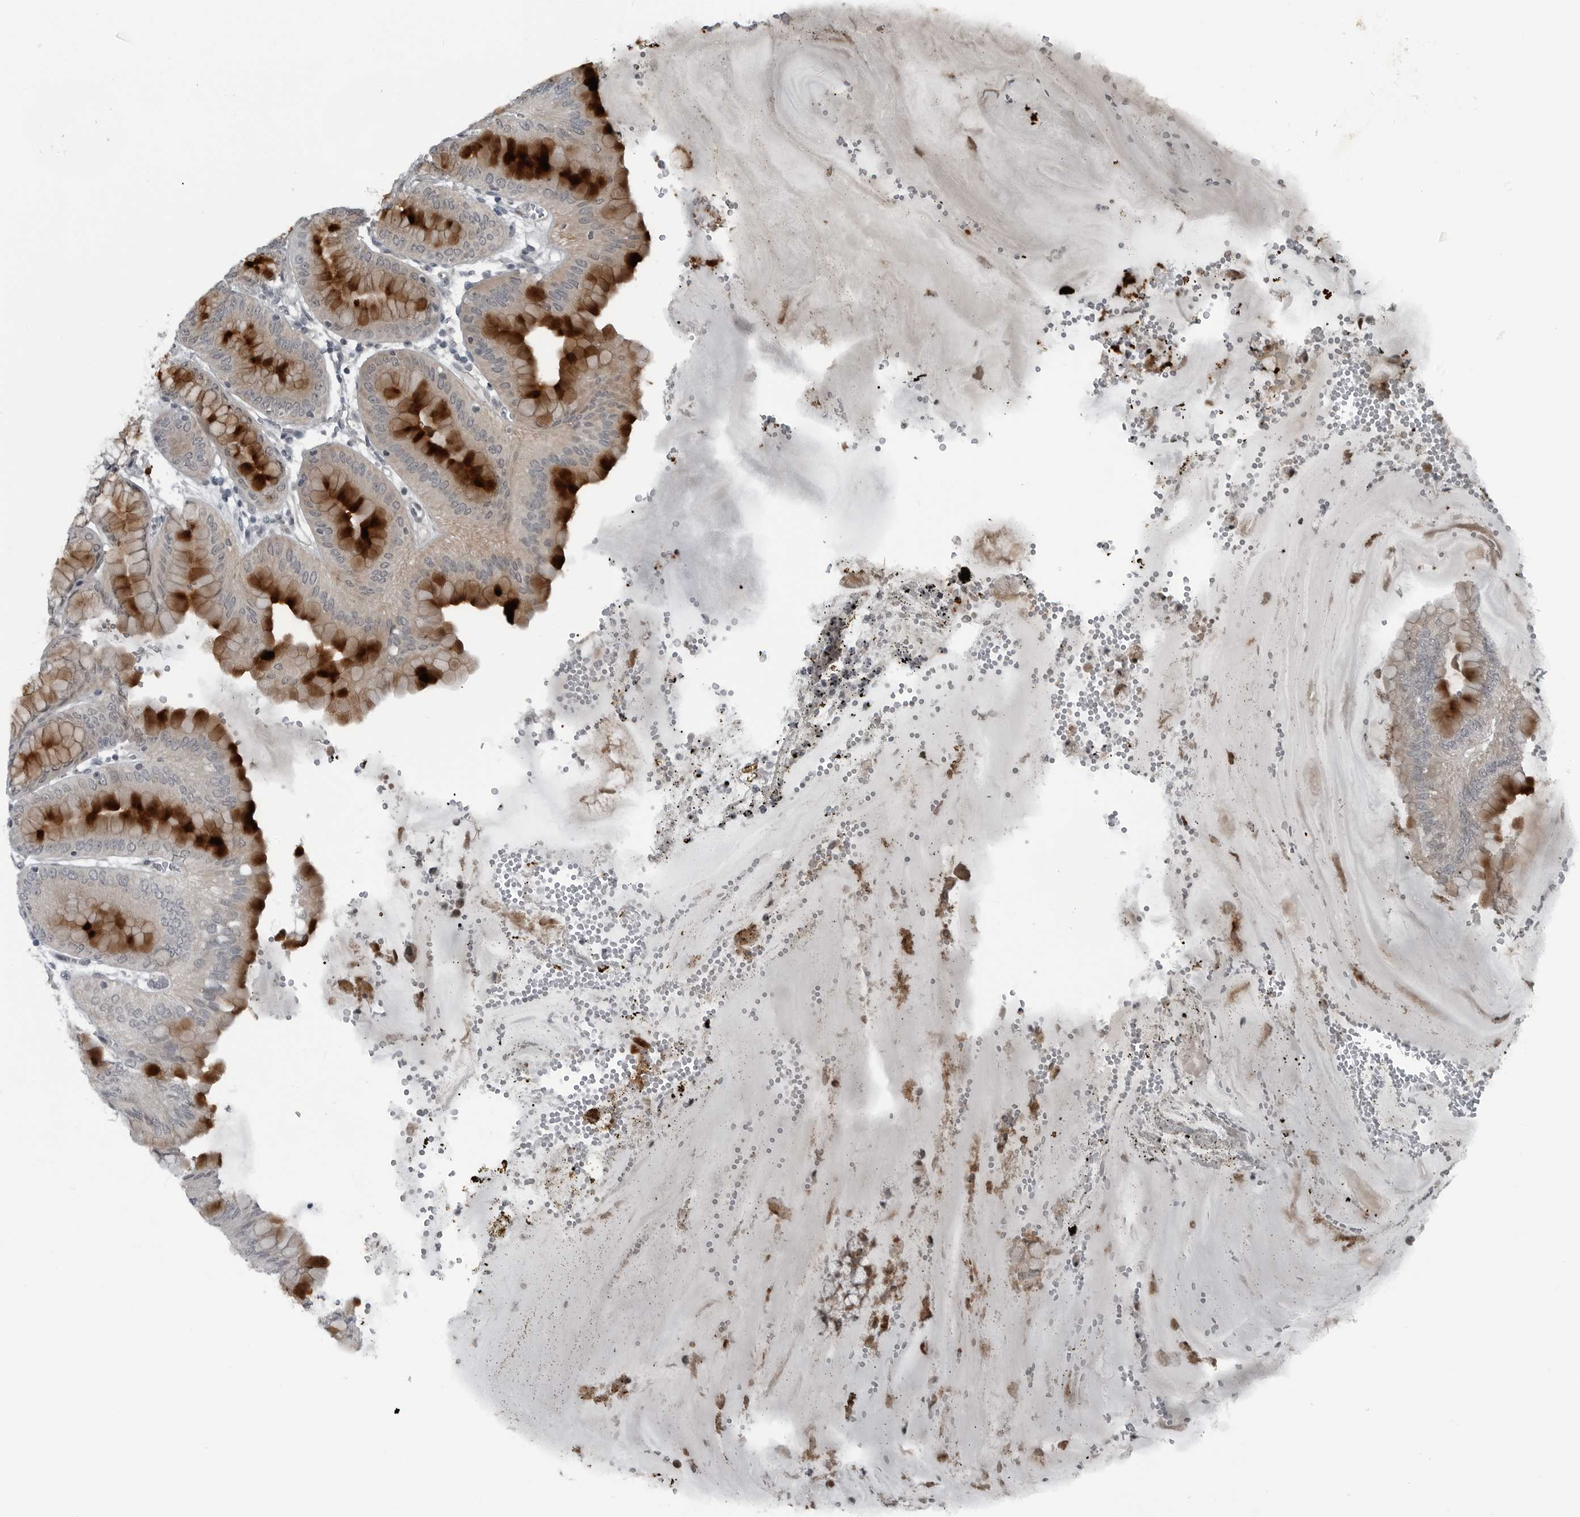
{"staining": {"intensity": "strong", "quantity": "25%-75%", "location": "cytoplasmic/membranous"}, "tissue": "stomach", "cell_type": "Glandular cells", "image_type": "normal", "snomed": [{"axis": "morphology", "description": "Normal tissue, NOS"}, {"axis": "topography", "description": "Stomach, lower"}], "caption": "DAB (3,3'-diaminobenzidine) immunohistochemical staining of normal stomach reveals strong cytoplasmic/membranous protein staining in about 25%-75% of glandular cells.", "gene": "GAK", "patient": {"sex": "male", "age": 71}}